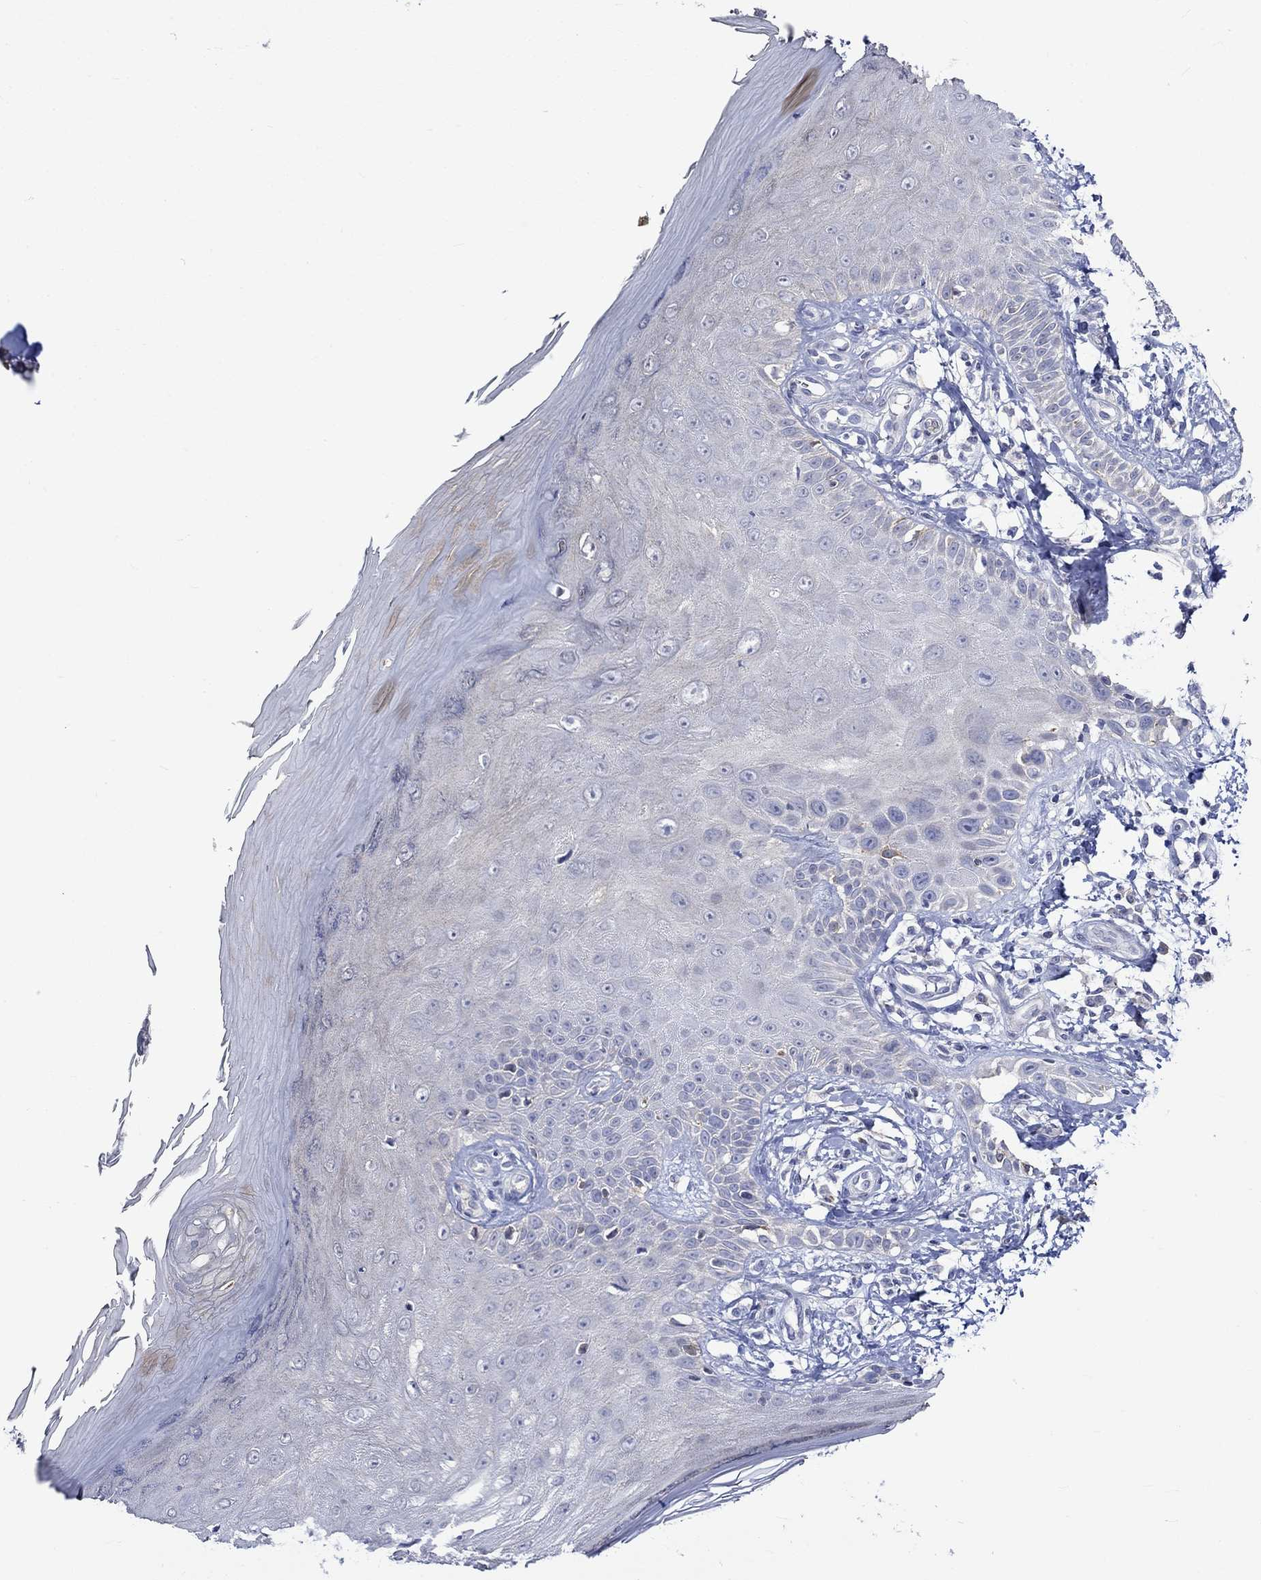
{"staining": {"intensity": "negative", "quantity": "none", "location": "none"}, "tissue": "skin", "cell_type": "Fibroblasts", "image_type": "normal", "snomed": [{"axis": "morphology", "description": "Normal tissue, NOS"}, {"axis": "morphology", "description": "Inflammation, NOS"}, {"axis": "morphology", "description": "Fibrosis, NOS"}, {"axis": "topography", "description": "Skin"}], "caption": "This is an IHC image of unremarkable human skin. There is no positivity in fibroblasts.", "gene": "CRYAB", "patient": {"sex": "male", "age": 71}}